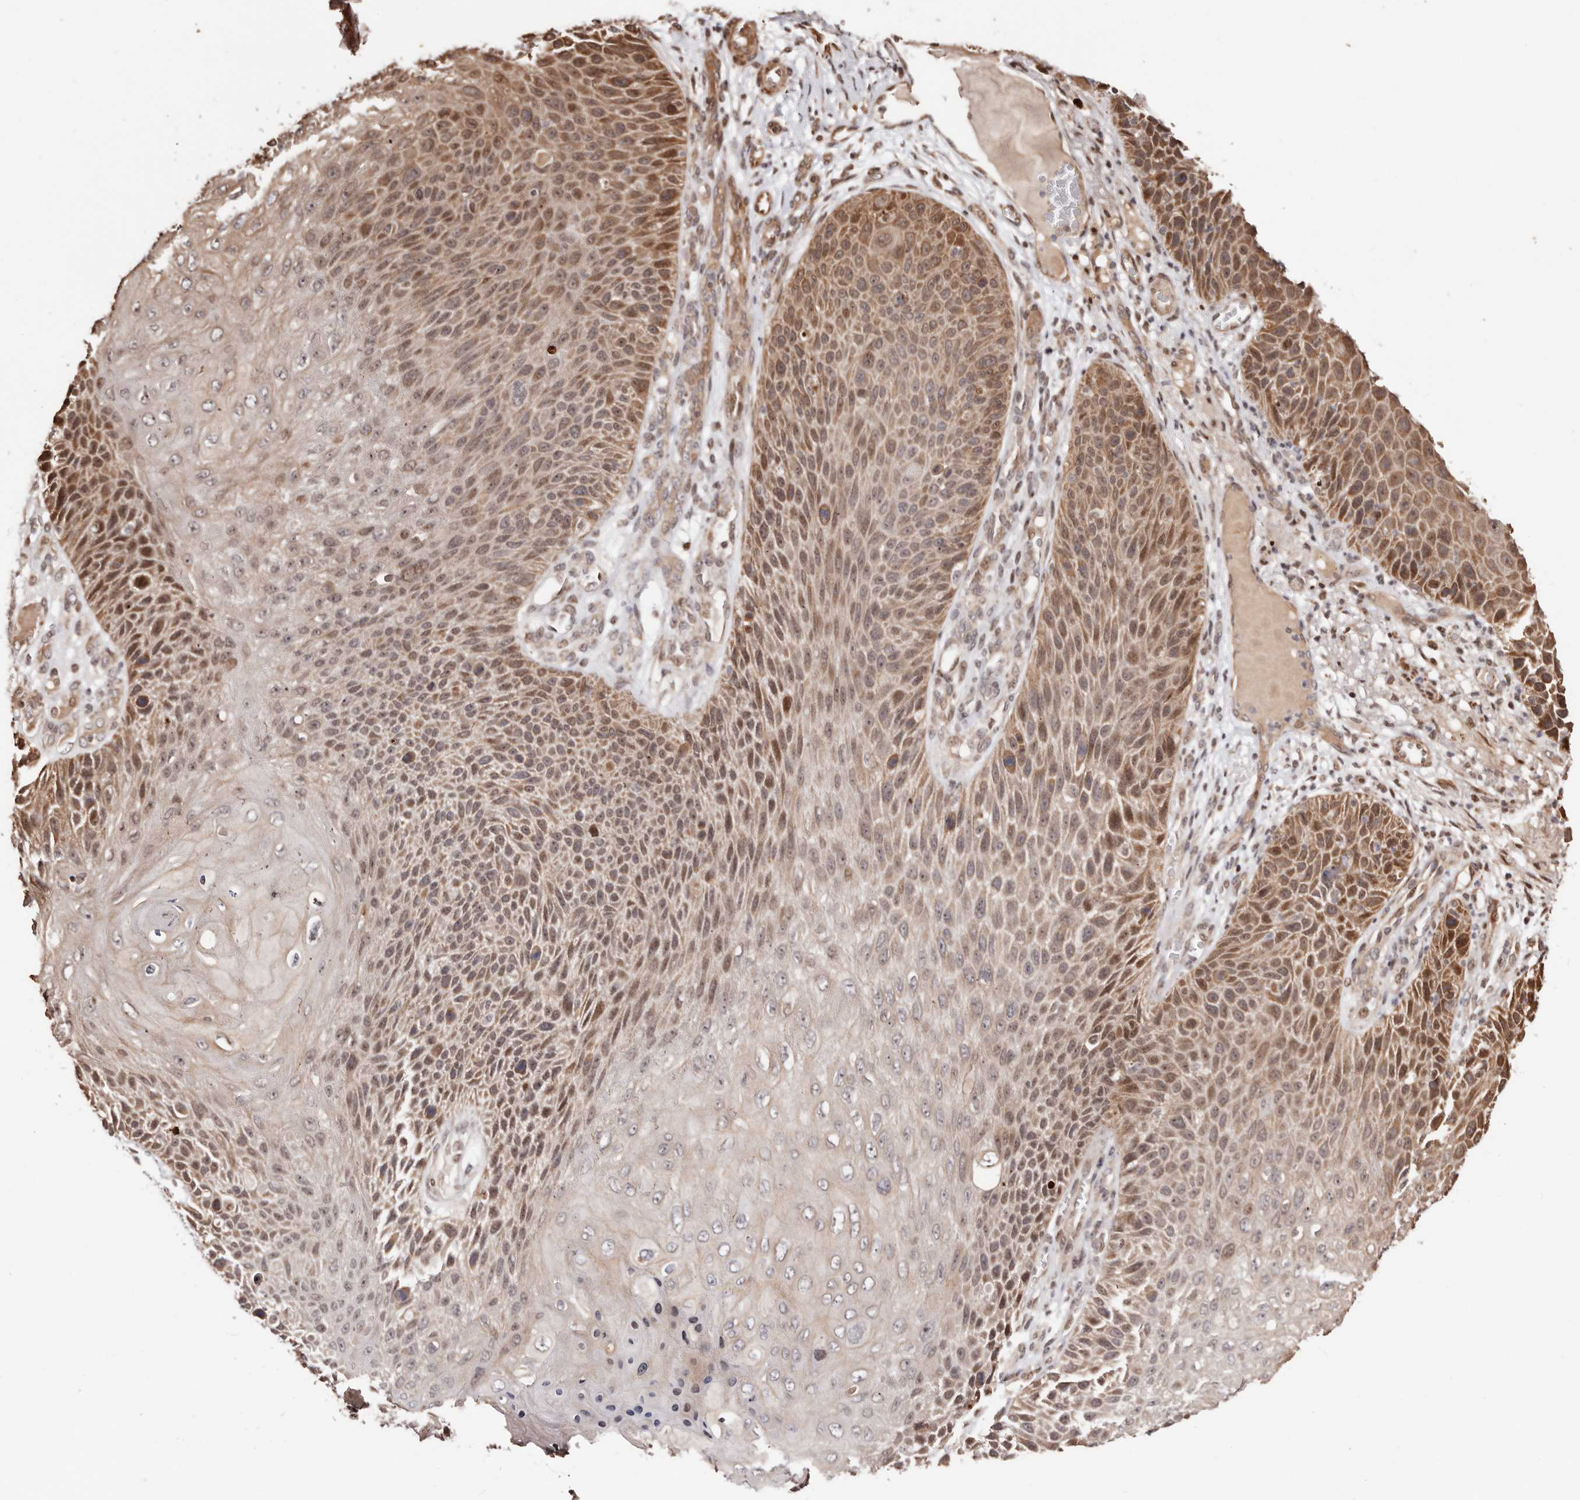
{"staining": {"intensity": "moderate", "quantity": ">75%", "location": "cytoplasmic/membranous"}, "tissue": "skin cancer", "cell_type": "Tumor cells", "image_type": "cancer", "snomed": [{"axis": "morphology", "description": "Squamous cell carcinoma, NOS"}, {"axis": "topography", "description": "Skin"}], "caption": "Human skin cancer (squamous cell carcinoma) stained with a brown dye reveals moderate cytoplasmic/membranous positive staining in approximately >75% of tumor cells.", "gene": "HIVEP3", "patient": {"sex": "female", "age": 88}}